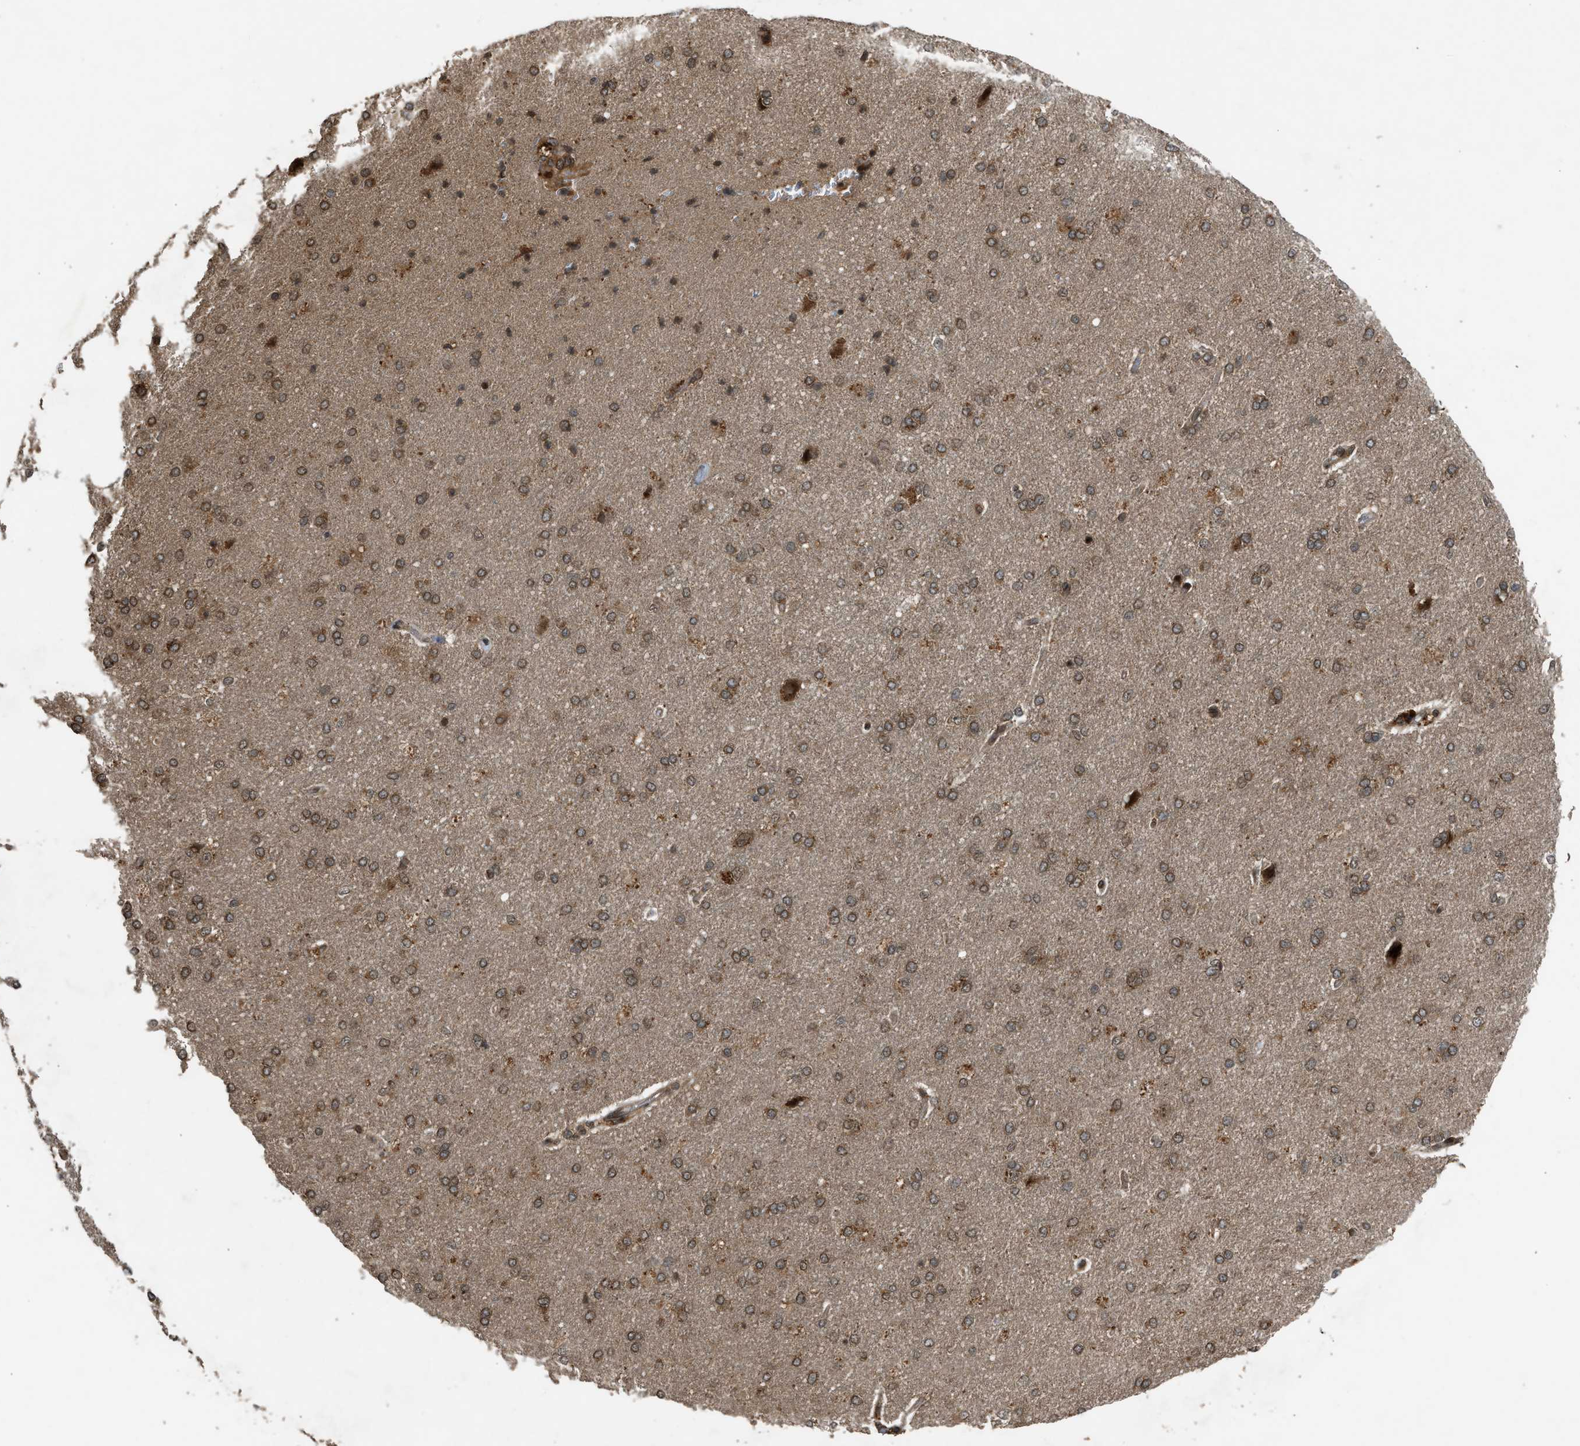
{"staining": {"intensity": "moderate", "quantity": ">75%", "location": "nuclear"}, "tissue": "cerebral cortex", "cell_type": "Endothelial cells", "image_type": "normal", "snomed": [{"axis": "morphology", "description": "Normal tissue, NOS"}, {"axis": "topography", "description": "Cerebral cortex"}], "caption": "Endothelial cells exhibit moderate nuclear expression in about >75% of cells in benign cerebral cortex.", "gene": "TXNL1", "patient": {"sex": "male", "age": 62}}